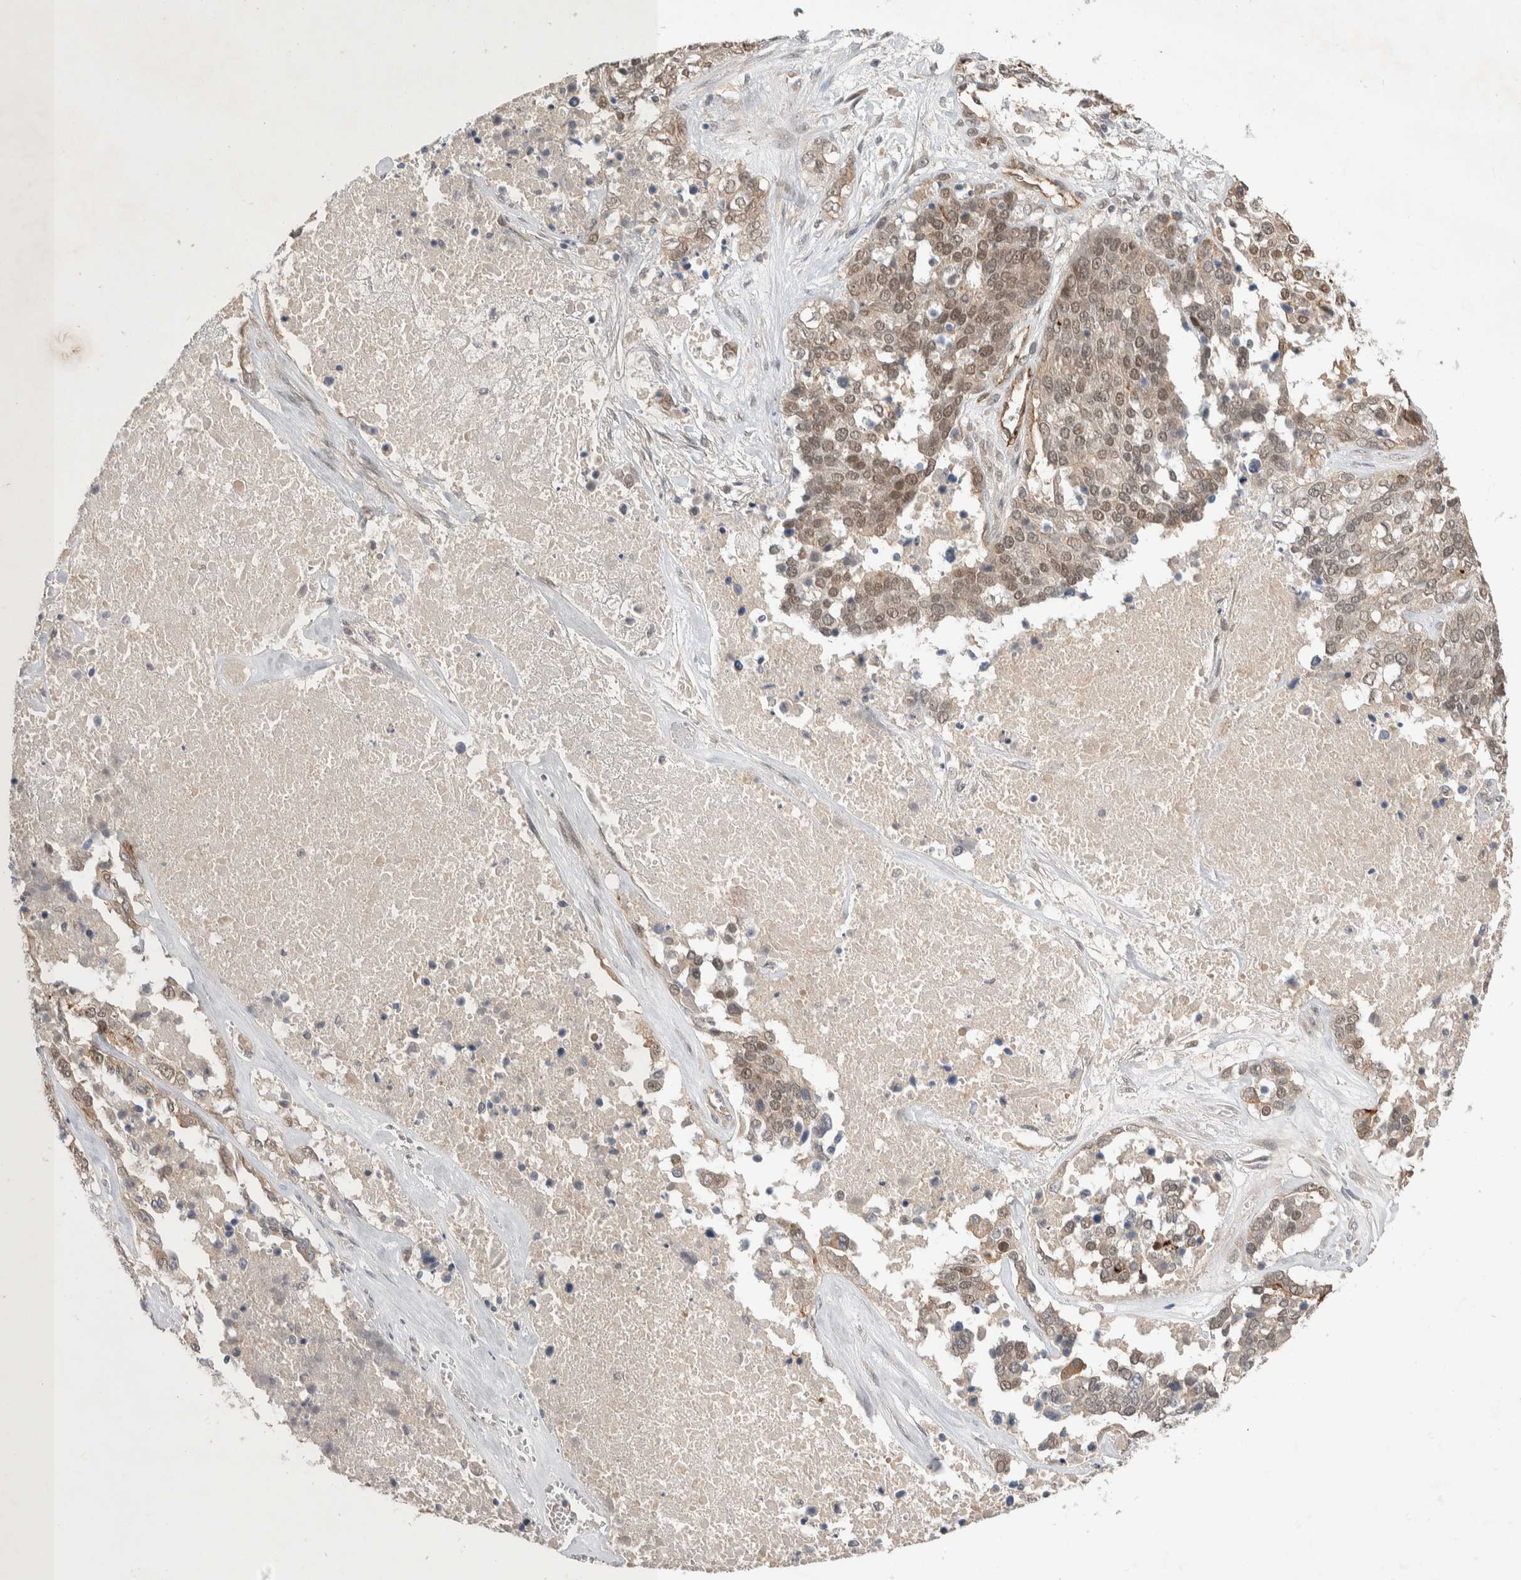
{"staining": {"intensity": "moderate", "quantity": ">75%", "location": "cytoplasmic/membranous,nuclear"}, "tissue": "ovarian cancer", "cell_type": "Tumor cells", "image_type": "cancer", "snomed": [{"axis": "morphology", "description": "Cystadenocarcinoma, serous, NOS"}, {"axis": "topography", "description": "Ovary"}], "caption": "Serous cystadenocarcinoma (ovarian) was stained to show a protein in brown. There is medium levels of moderate cytoplasmic/membranous and nuclear expression in about >75% of tumor cells.", "gene": "ZNF704", "patient": {"sex": "female", "age": 44}}